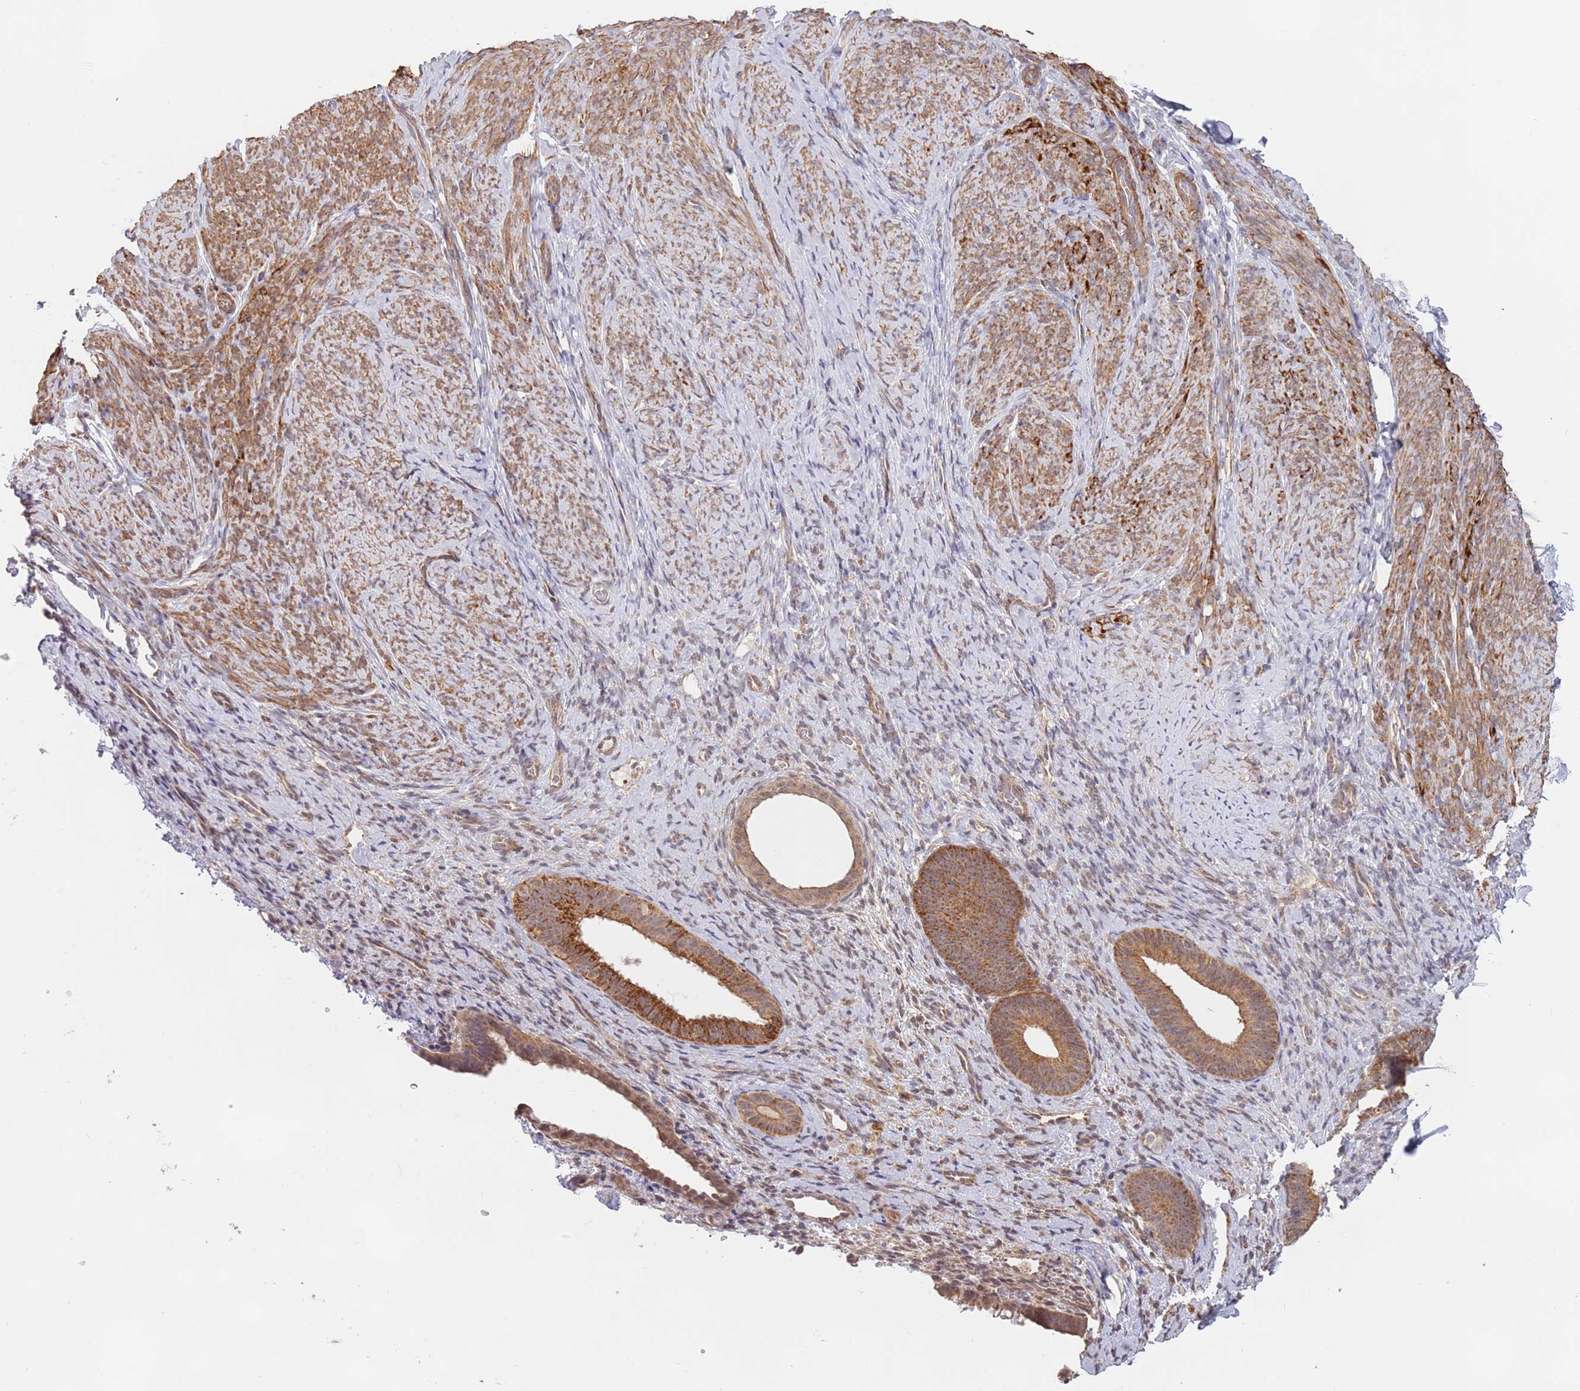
{"staining": {"intensity": "weak", "quantity": ">75%", "location": "nuclear"}, "tissue": "endometrium", "cell_type": "Cells in endometrial stroma", "image_type": "normal", "snomed": [{"axis": "morphology", "description": "Normal tissue, NOS"}, {"axis": "topography", "description": "Endometrium"}], "caption": "High-power microscopy captured an immunohistochemistry (IHC) image of unremarkable endometrium, revealing weak nuclear positivity in about >75% of cells in endometrial stroma.", "gene": "UQCC3", "patient": {"sex": "female", "age": 65}}